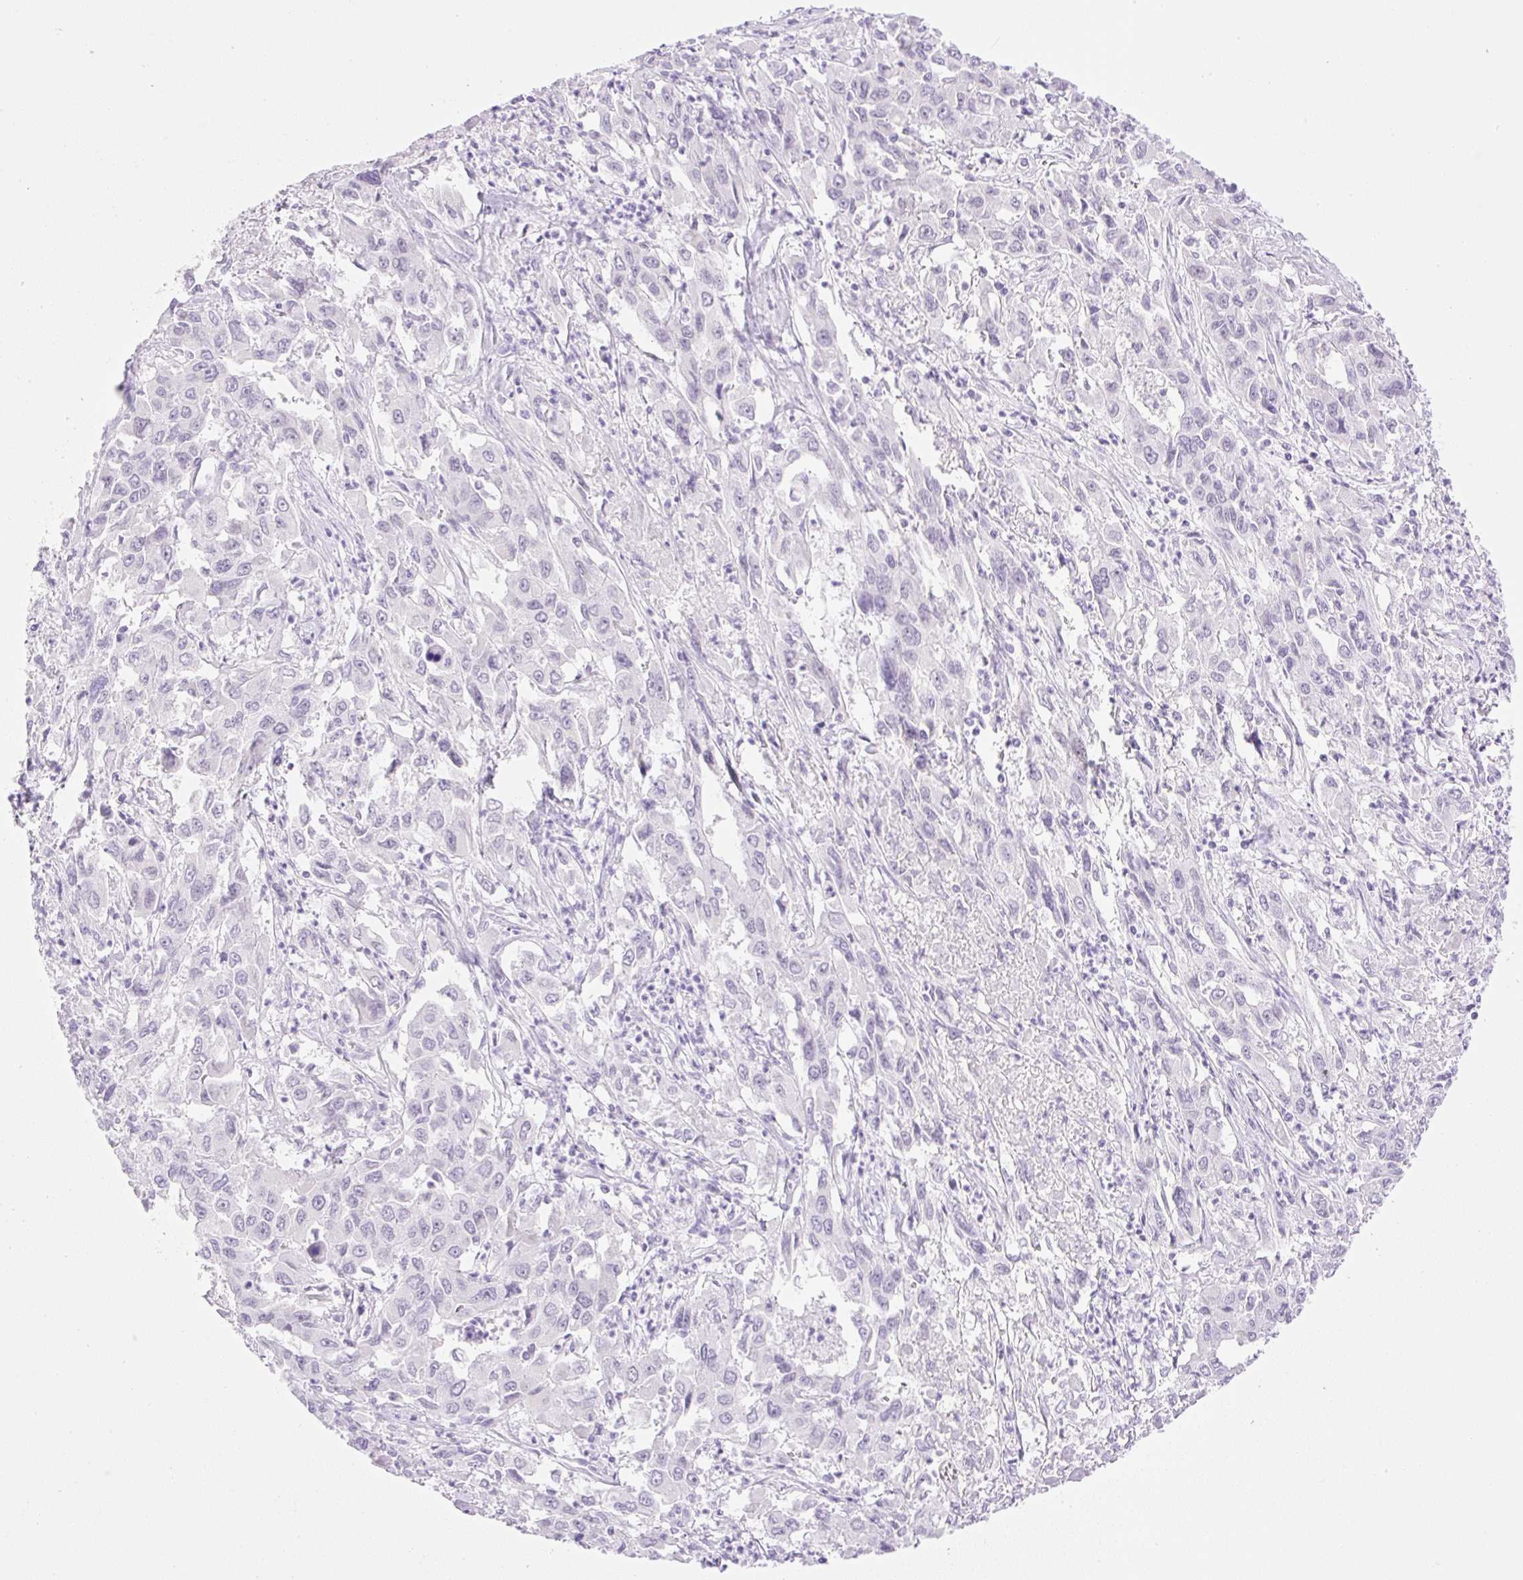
{"staining": {"intensity": "negative", "quantity": "none", "location": "none"}, "tissue": "liver cancer", "cell_type": "Tumor cells", "image_type": "cancer", "snomed": [{"axis": "morphology", "description": "Carcinoma, Hepatocellular, NOS"}, {"axis": "topography", "description": "Liver"}], "caption": "This histopathology image is of liver hepatocellular carcinoma stained with immunohistochemistry to label a protein in brown with the nuclei are counter-stained blue. There is no positivity in tumor cells. Brightfield microscopy of IHC stained with DAB (3,3'-diaminobenzidine) (brown) and hematoxylin (blue), captured at high magnification.", "gene": "SPRR4", "patient": {"sex": "male", "age": 63}}